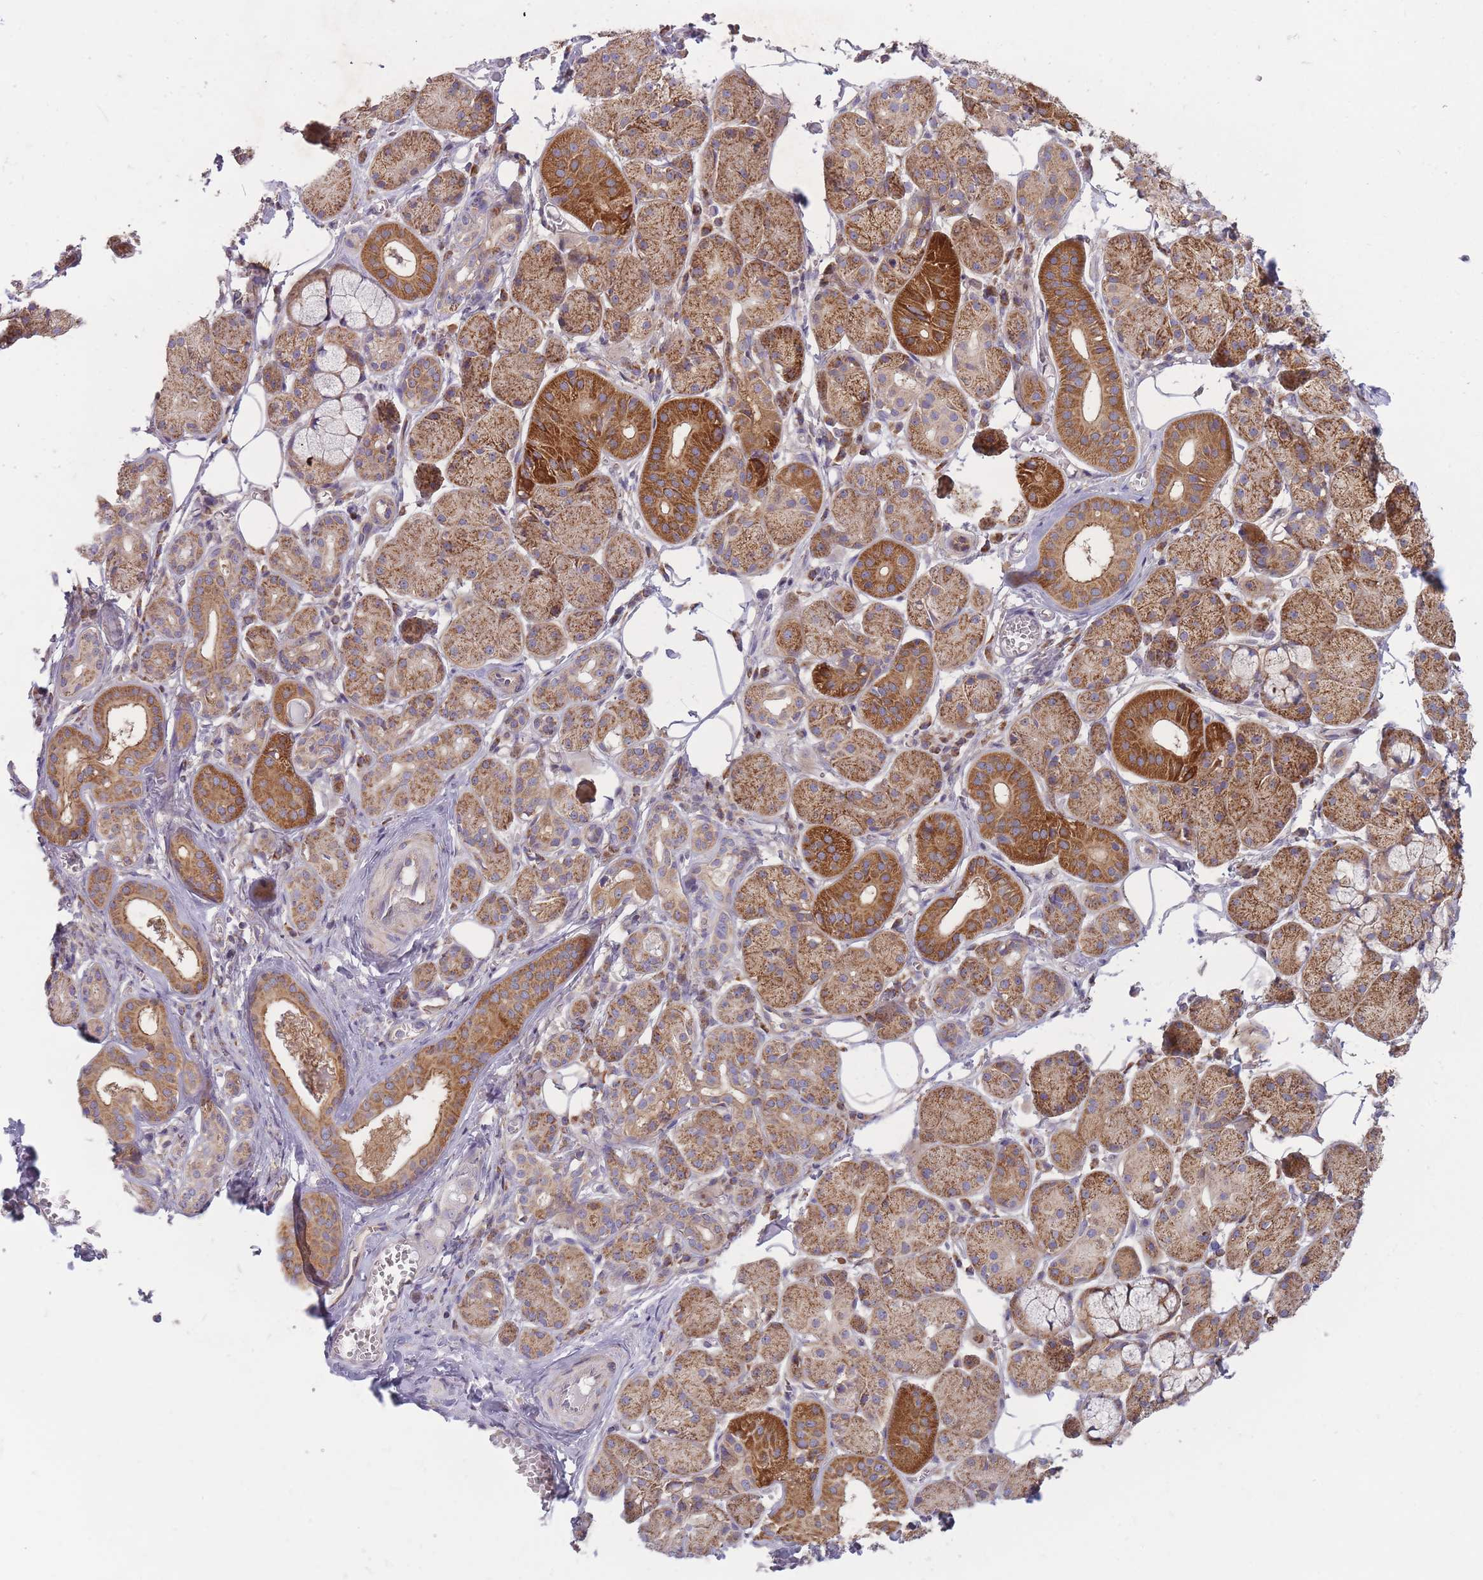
{"staining": {"intensity": "strong", "quantity": "25%-75%", "location": "cytoplasmic/membranous"}, "tissue": "salivary gland", "cell_type": "Glandular cells", "image_type": "normal", "snomed": [{"axis": "morphology", "description": "Squamous cell carcinoma, NOS"}, {"axis": "topography", "description": "Skin"}, {"axis": "topography", "description": "Head-Neck"}], "caption": "A high amount of strong cytoplasmic/membranous positivity is appreciated in about 25%-75% of glandular cells in unremarkable salivary gland.", "gene": "ENSG00000255639", "patient": {"sex": "male", "age": 80}}